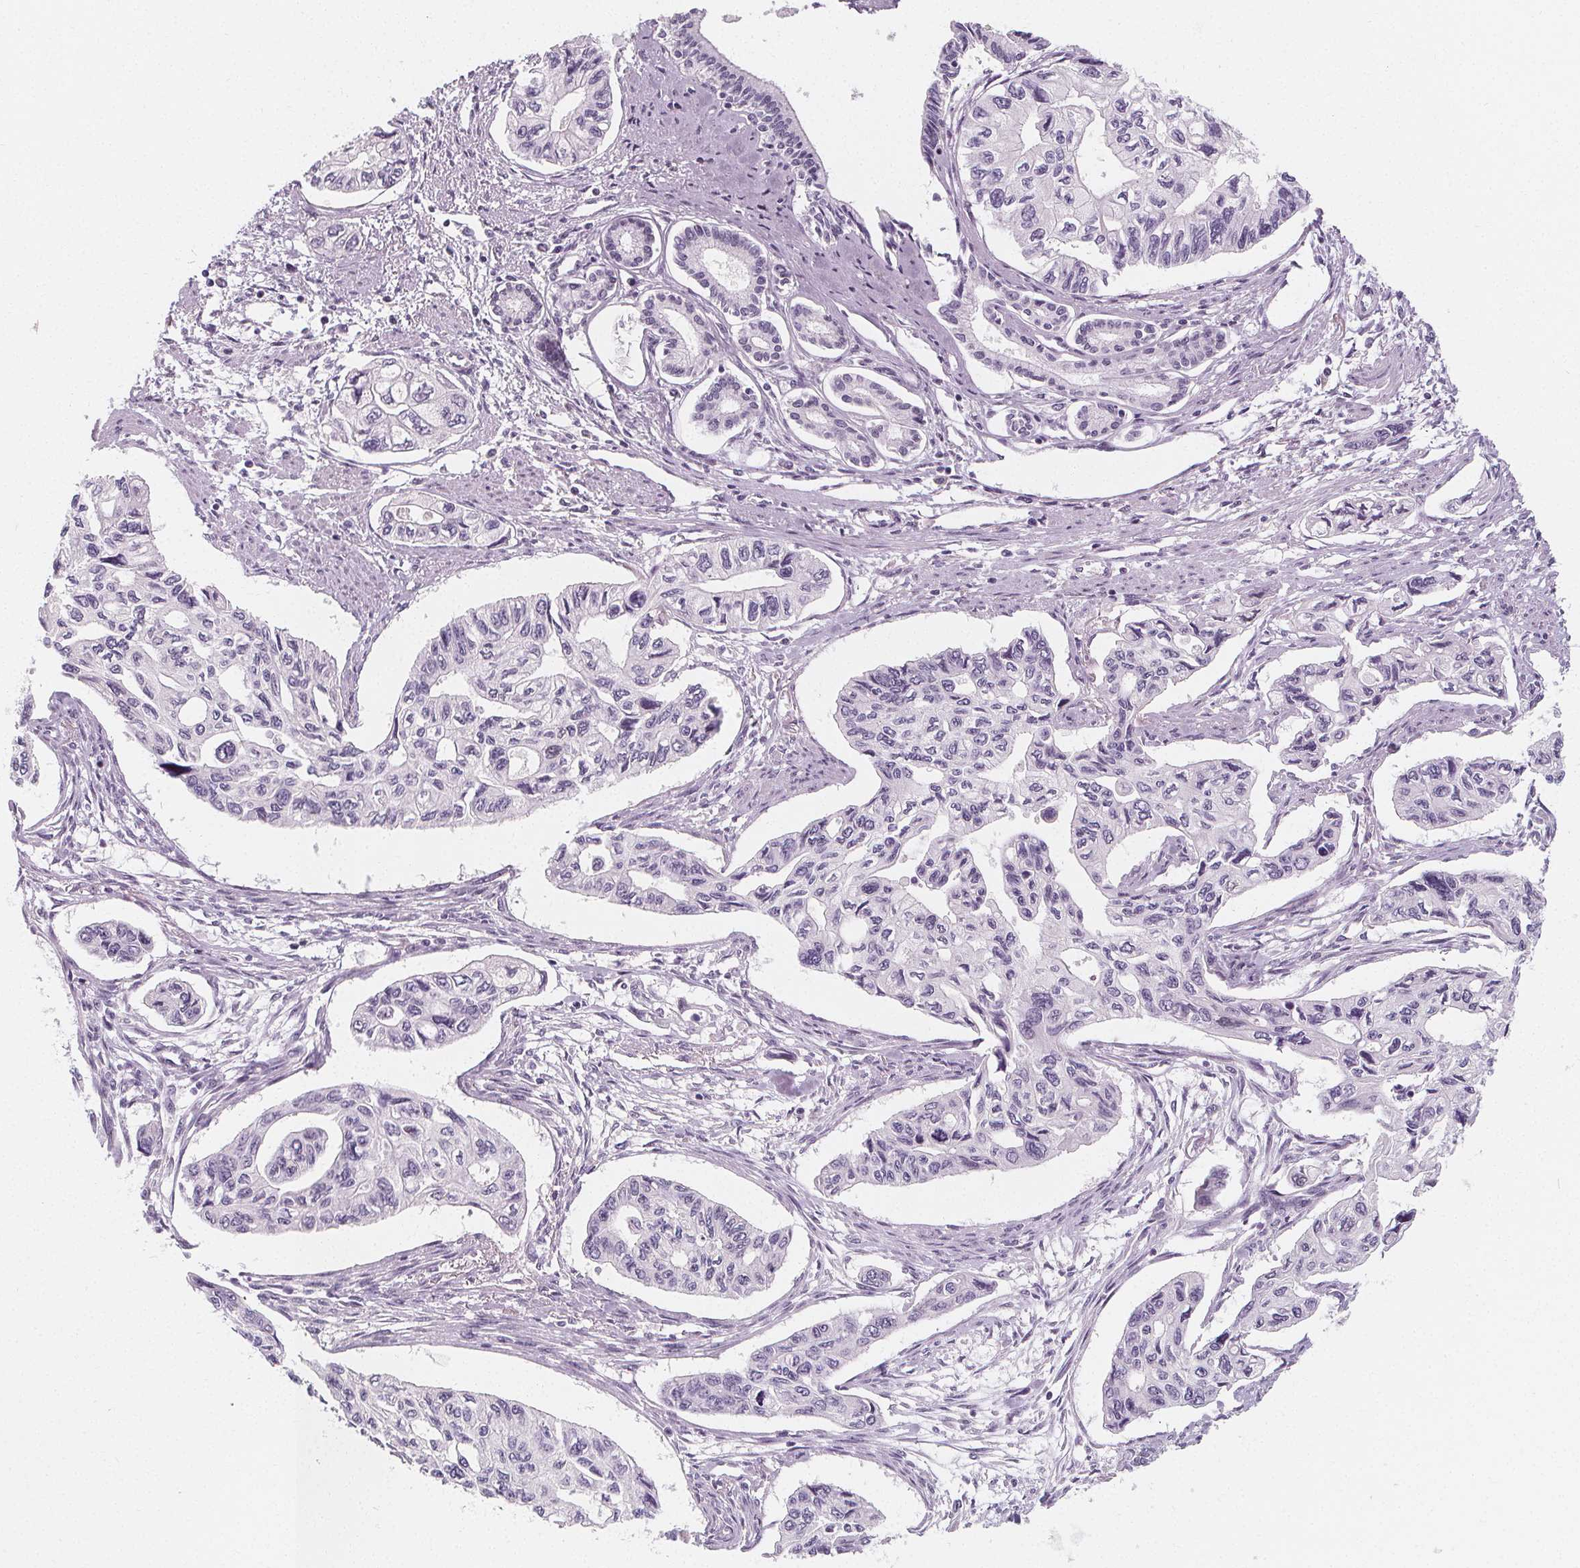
{"staining": {"intensity": "negative", "quantity": "none", "location": "none"}, "tissue": "pancreatic cancer", "cell_type": "Tumor cells", "image_type": "cancer", "snomed": [{"axis": "morphology", "description": "Adenocarcinoma, NOS"}, {"axis": "topography", "description": "Pancreas"}], "caption": "Immunohistochemistry (IHC) micrograph of pancreatic adenocarcinoma stained for a protein (brown), which displays no staining in tumor cells.", "gene": "DBX2", "patient": {"sex": "female", "age": 76}}